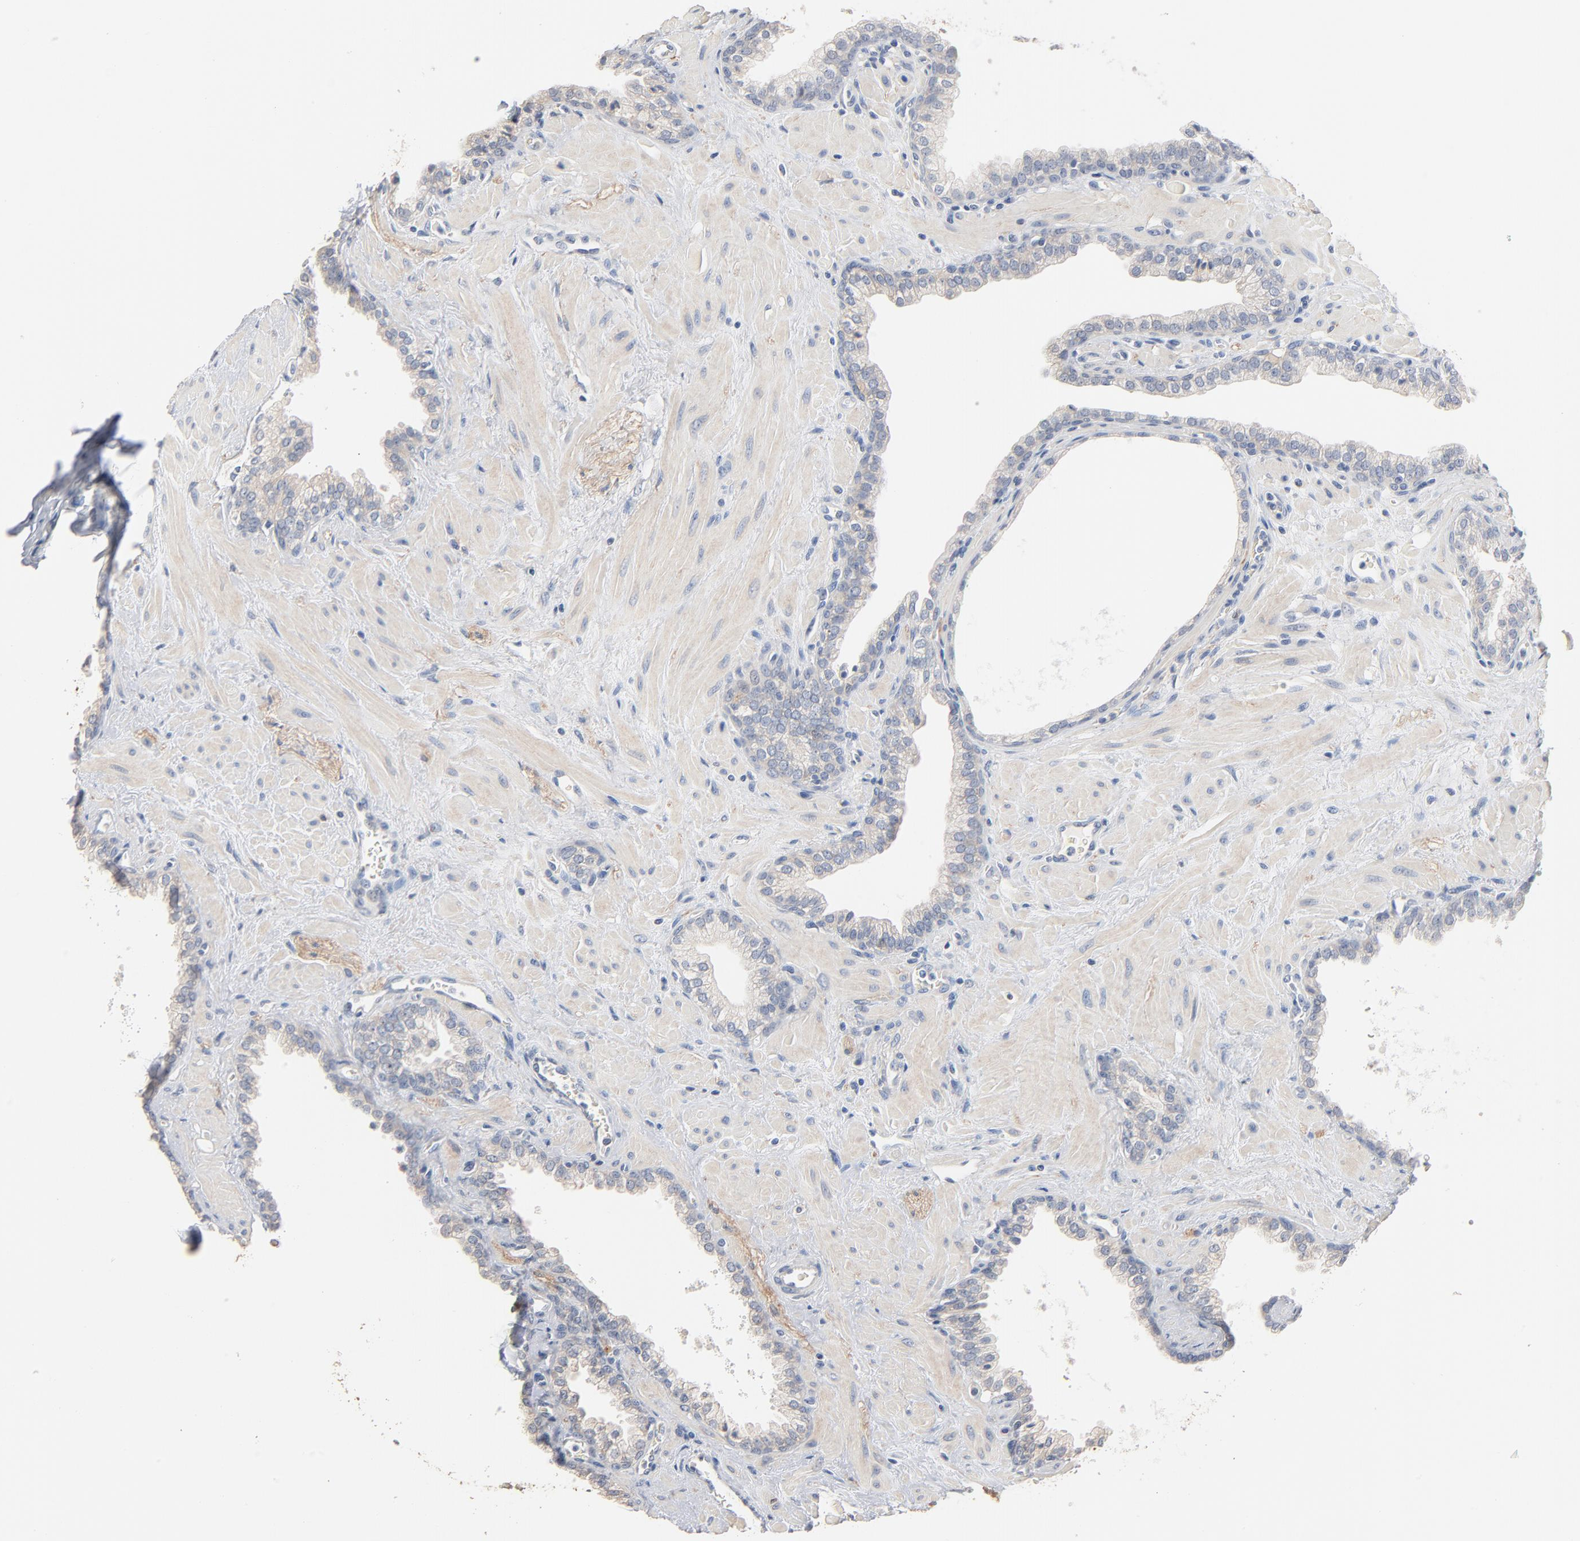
{"staining": {"intensity": "negative", "quantity": "none", "location": "none"}, "tissue": "prostate", "cell_type": "Glandular cells", "image_type": "normal", "snomed": [{"axis": "morphology", "description": "Normal tissue, NOS"}, {"axis": "topography", "description": "Prostate"}], "caption": "There is no significant staining in glandular cells of prostate. (Stains: DAB (3,3'-diaminobenzidine) immunohistochemistry (IHC) with hematoxylin counter stain, Microscopy: brightfield microscopy at high magnification).", "gene": "ZDHHC8", "patient": {"sex": "male", "age": 60}}